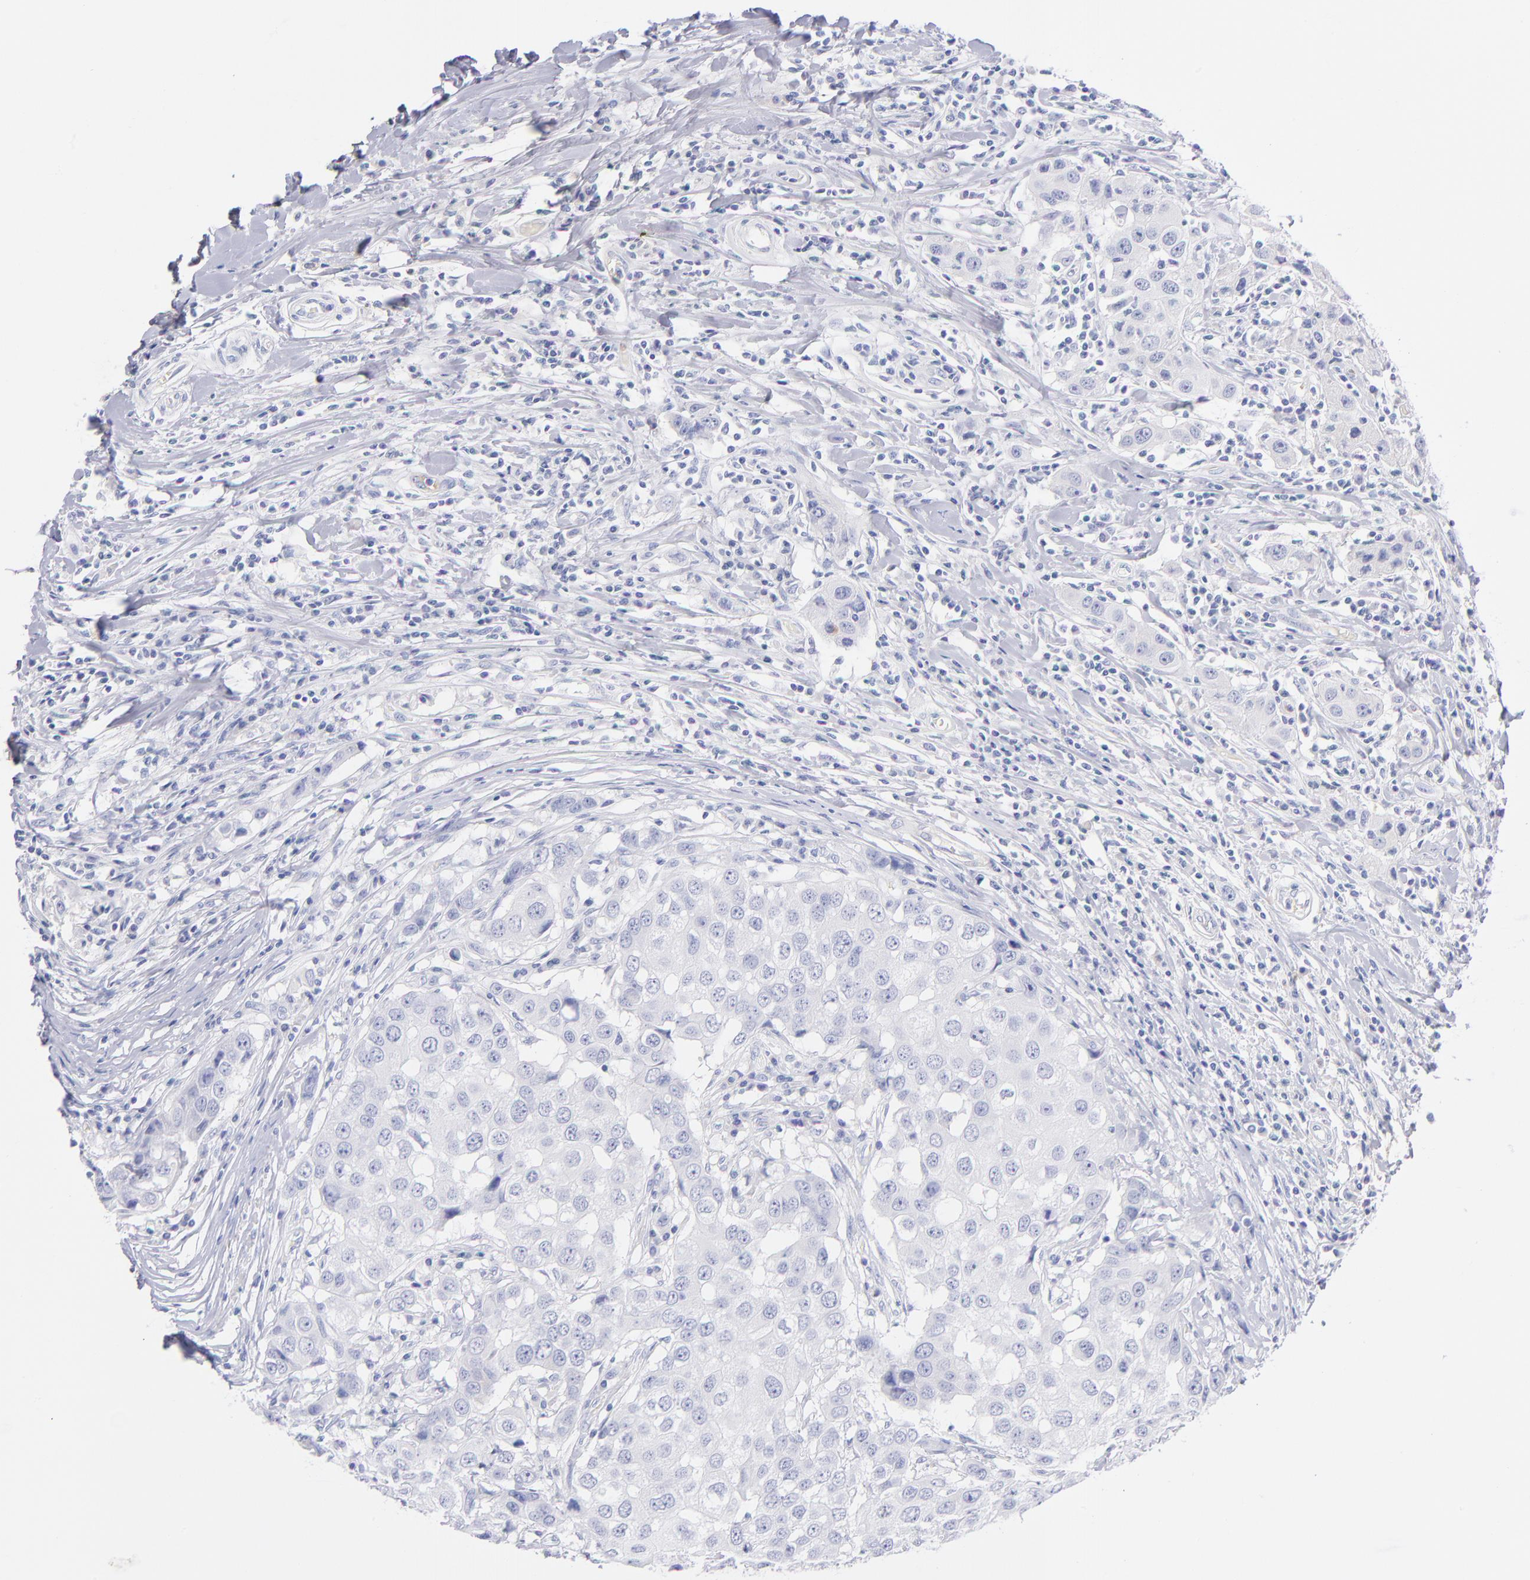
{"staining": {"intensity": "weak", "quantity": "<25%", "location": "cytoplasmic/membranous"}, "tissue": "breast cancer", "cell_type": "Tumor cells", "image_type": "cancer", "snomed": [{"axis": "morphology", "description": "Duct carcinoma"}, {"axis": "topography", "description": "Breast"}], "caption": "Immunohistochemistry of human breast cancer (intraductal carcinoma) shows no positivity in tumor cells. (DAB (3,3'-diaminobenzidine) IHC with hematoxylin counter stain).", "gene": "HP", "patient": {"sex": "female", "age": 27}}